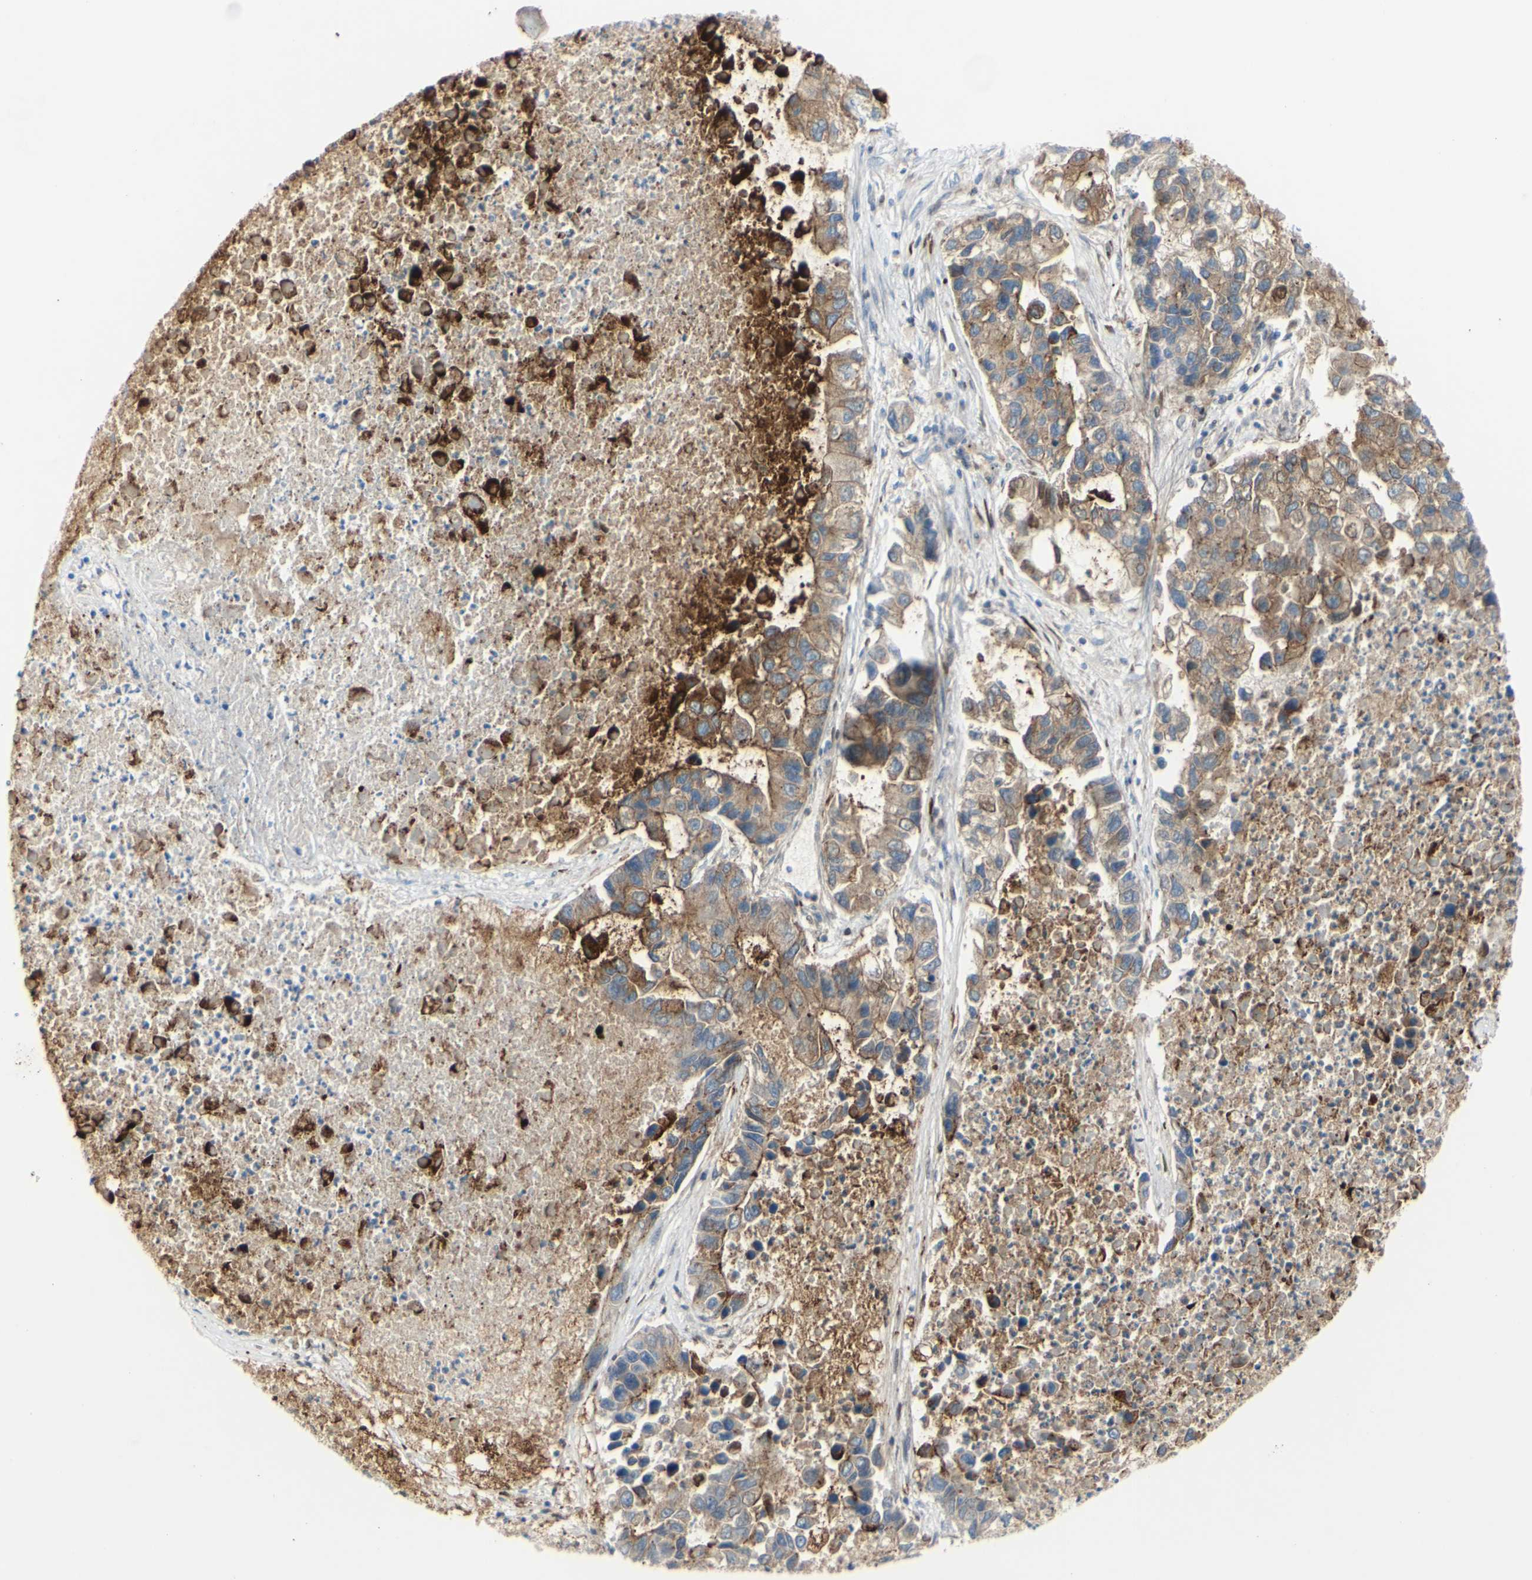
{"staining": {"intensity": "moderate", "quantity": ">75%", "location": "cytoplasmic/membranous"}, "tissue": "lung cancer", "cell_type": "Tumor cells", "image_type": "cancer", "snomed": [{"axis": "morphology", "description": "Adenocarcinoma, NOS"}, {"axis": "topography", "description": "Lung"}], "caption": "High-magnification brightfield microscopy of lung cancer stained with DAB (3,3'-diaminobenzidine) (brown) and counterstained with hematoxylin (blue). tumor cells exhibit moderate cytoplasmic/membranous staining is present in about>75% of cells. Ihc stains the protein of interest in brown and the nuclei are stained blue.", "gene": "DSC2", "patient": {"sex": "female", "age": 51}}